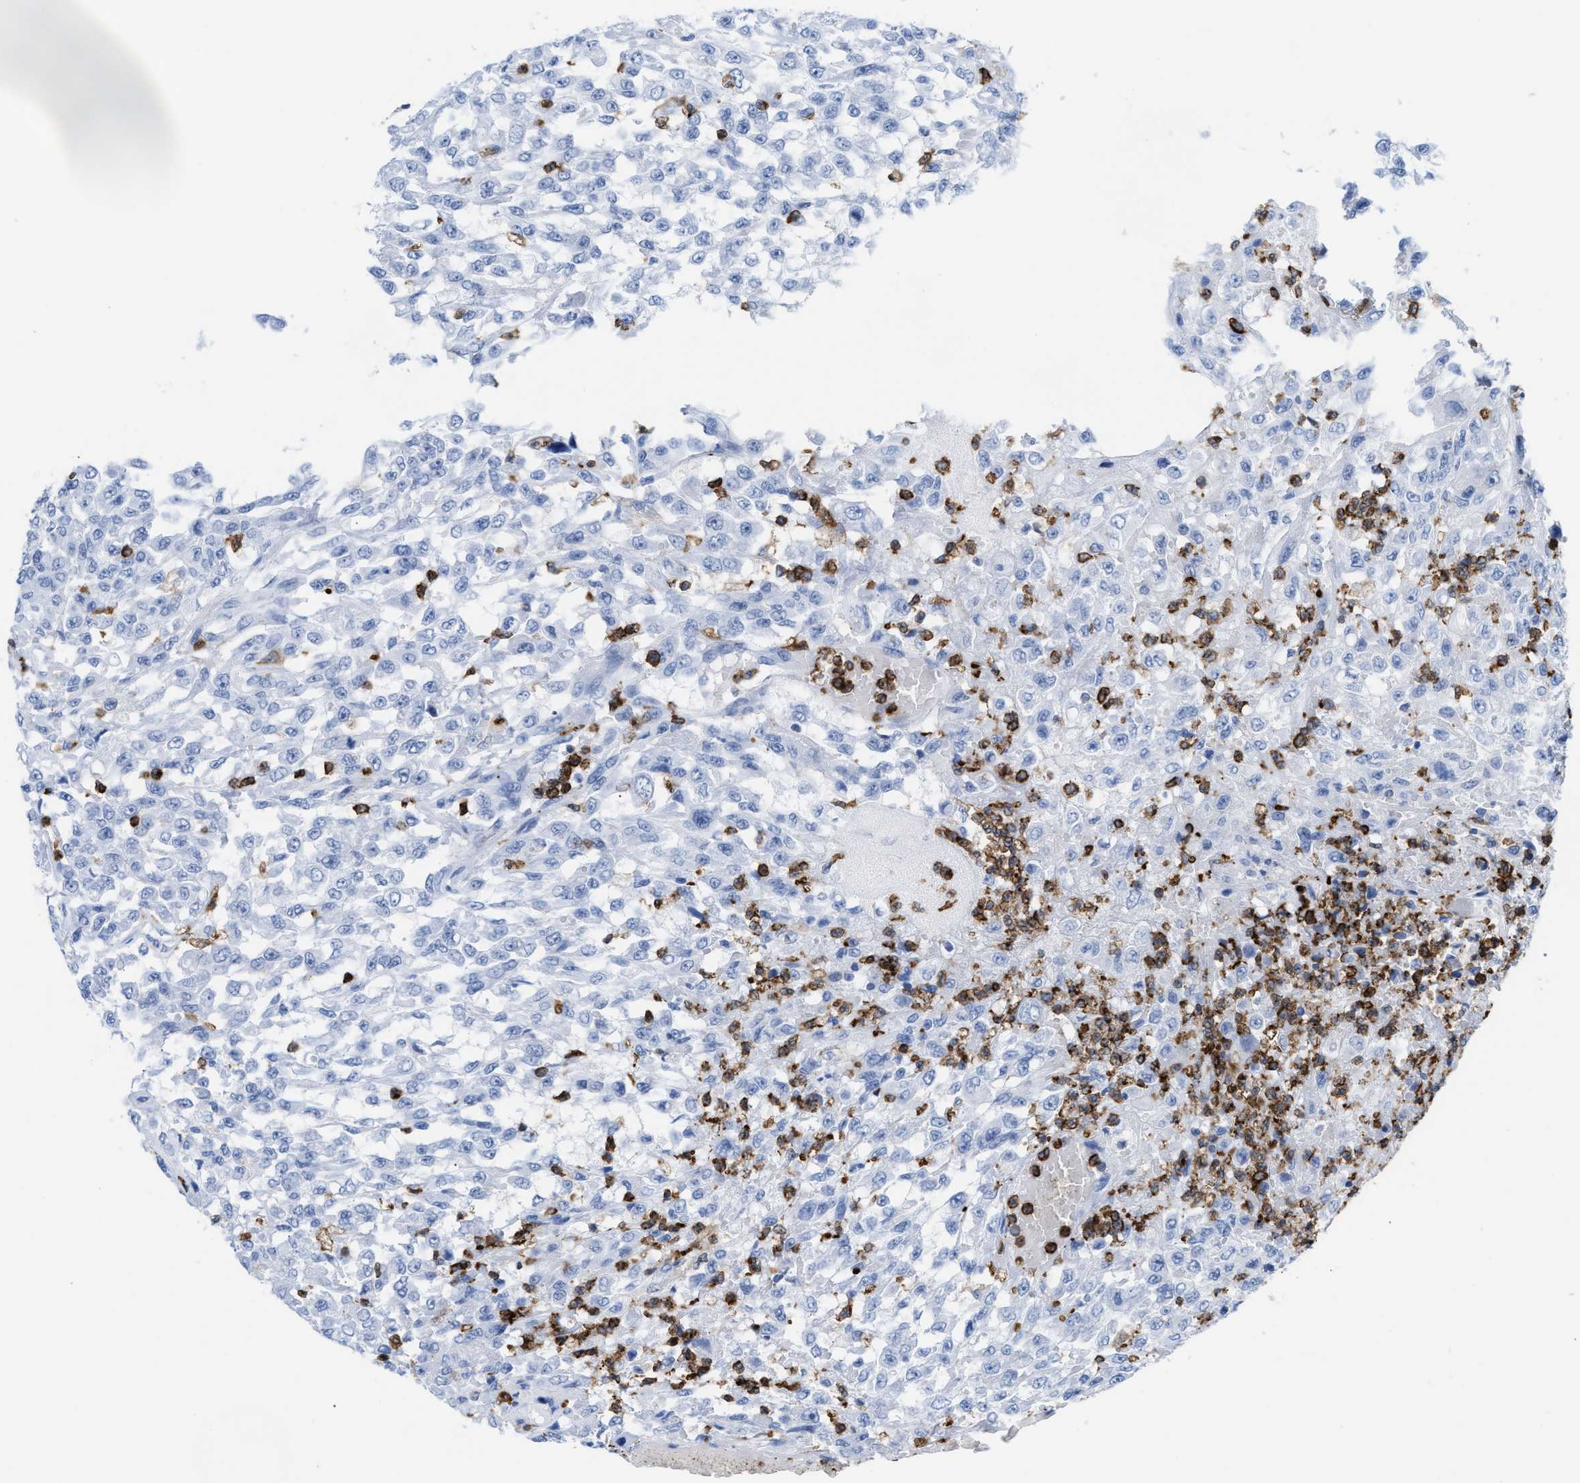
{"staining": {"intensity": "negative", "quantity": "none", "location": "none"}, "tissue": "urothelial cancer", "cell_type": "Tumor cells", "image_type": "cancer", "snomed": [{"axis": "morphology", "description": "Urothelial carcinoma, High grade"}, {"axis": "topography", "description": "Urinary bladder"}], "caption": "Protein analysis of urothelial cancer exhibits no significant positivity in tumor cells.", "gene": "LCP1", "patient": {"sex": "male", "age": 46}}